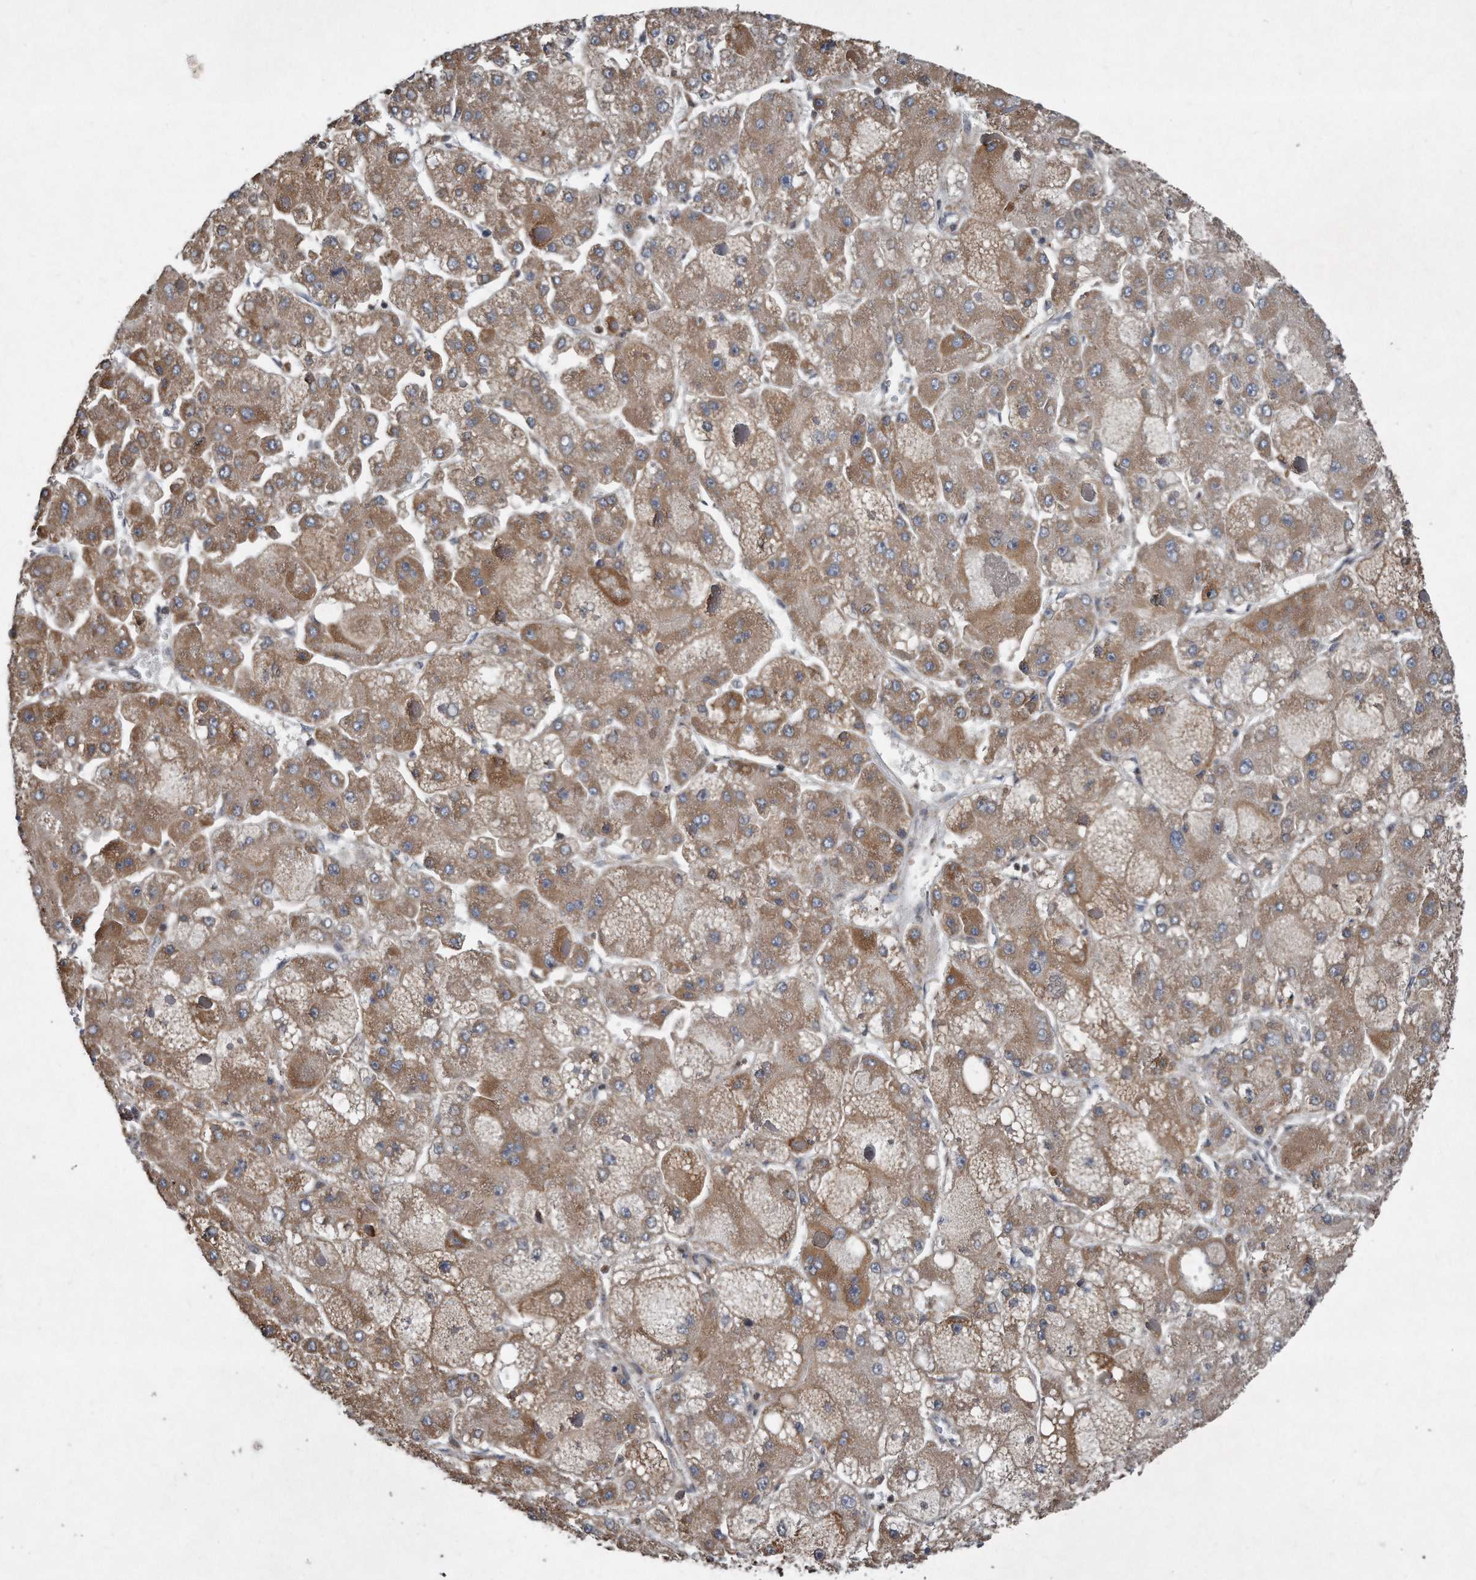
{"staining": {"intensity": "moderate", "quantity": ">75%", "location": "cytoplasmic/membranous"}, "tissue": "liver cancer", "cell_type": "Tumor cells", "image_type": "cancer", "snomed": [{"axis": "morphology", "description": "Carcinoma, Hepatocellular, NOS"}, {"axis": "topography", "description": "Liver"}], "caption": "Immunohistochemical staining of human hepatocellular carcinoma (liver) reveals moderate cytoplasmic/membranous protein expression in approximately >75% of tumor cells.", "gene": "SDHA", "patient": {"sex": "female", "age": 73}}